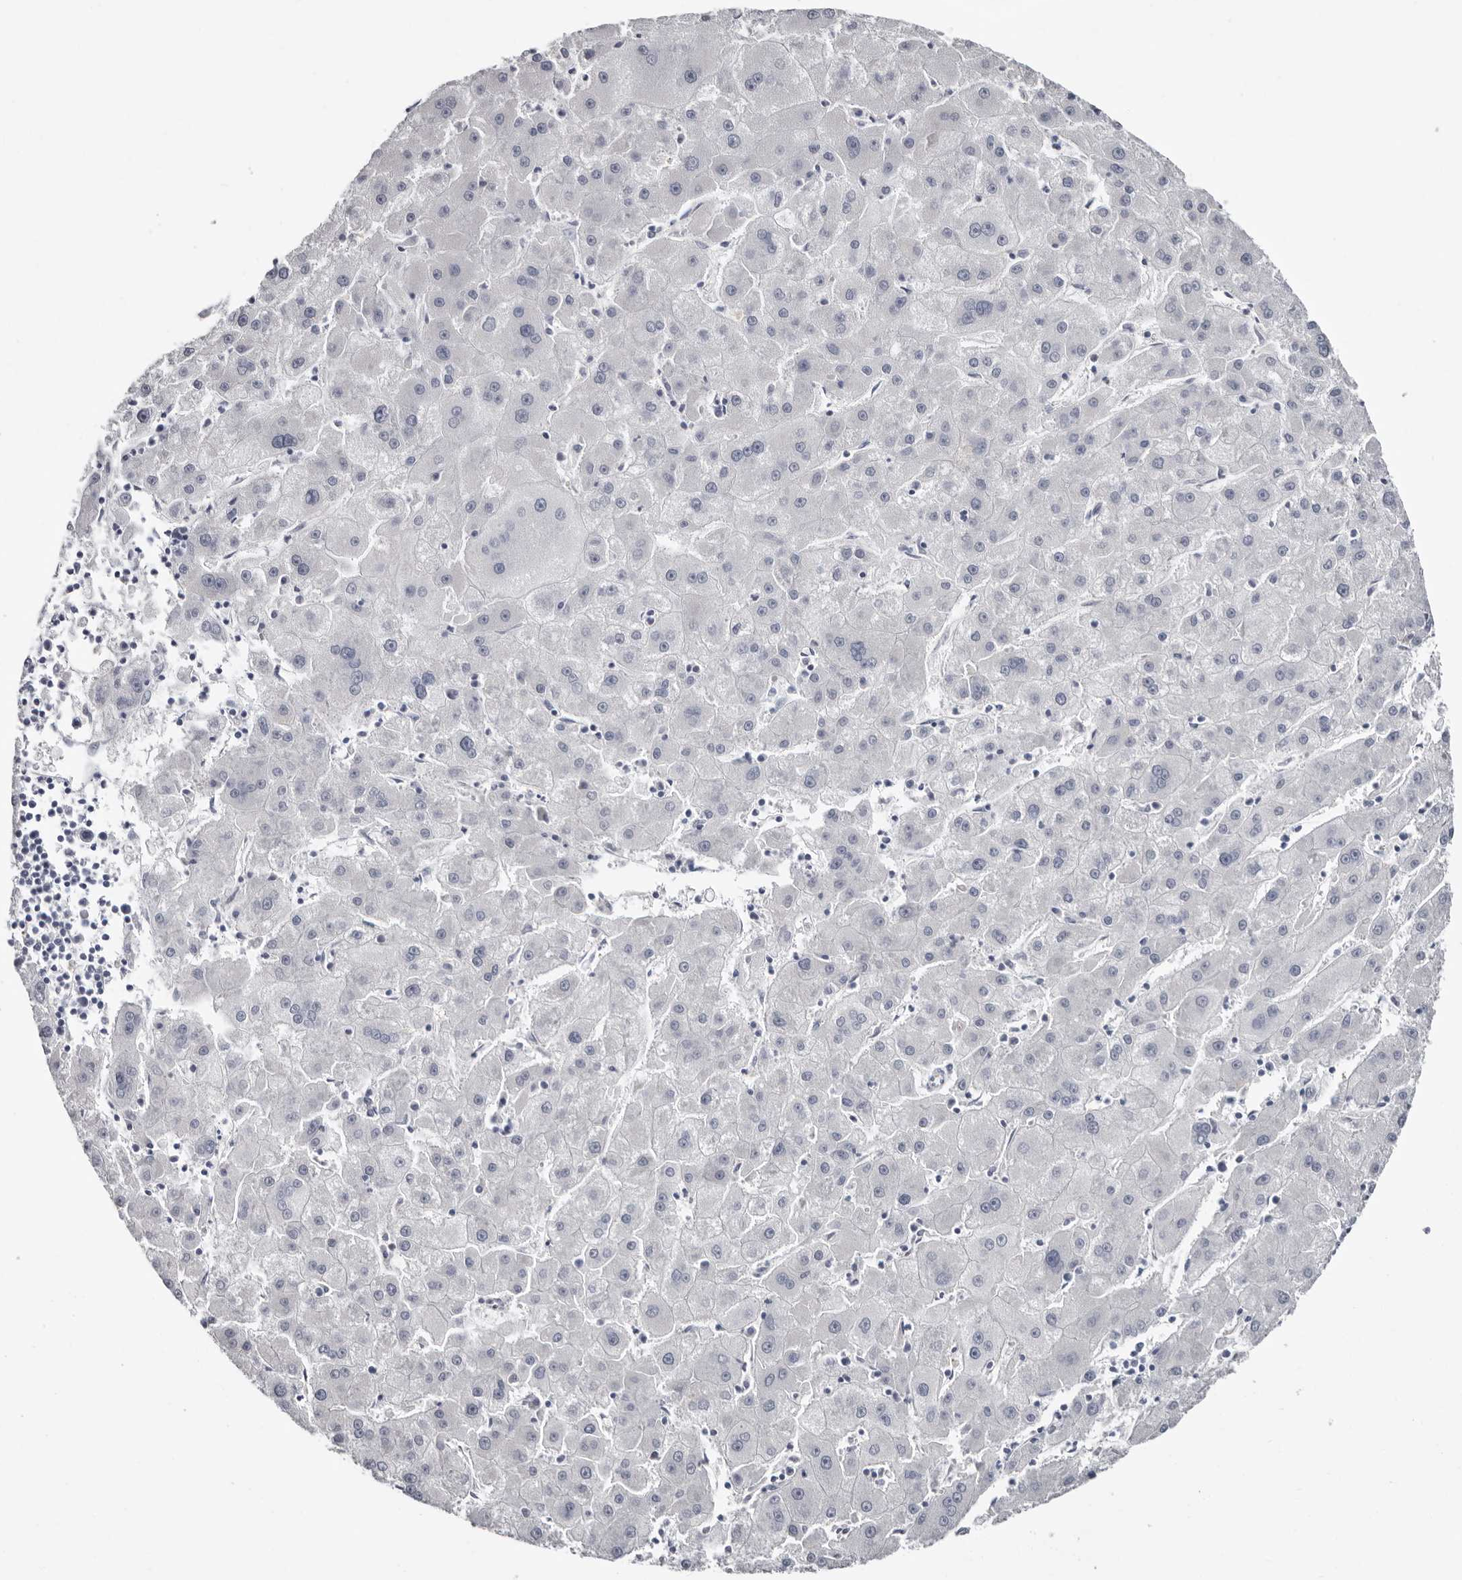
{"staining": {"intensity": "negative", "quantity": "none", "location": "none"}, "tissue": "liver cancer", "cell_type": "Tumor cells", "image_type": "cancer", "snomed": [{"axis": "morphology", "description": "Carcinoma, Hepatocellular, NOS"}, {"axis": "topography", "description": "Liver"}], "caption": "The histopathology image exhibits no significant staining in tumor cells of liver hepatocellular carcinoma.", "gene": "PKDCC", "patient": {"sex": "male", "age": 72}}